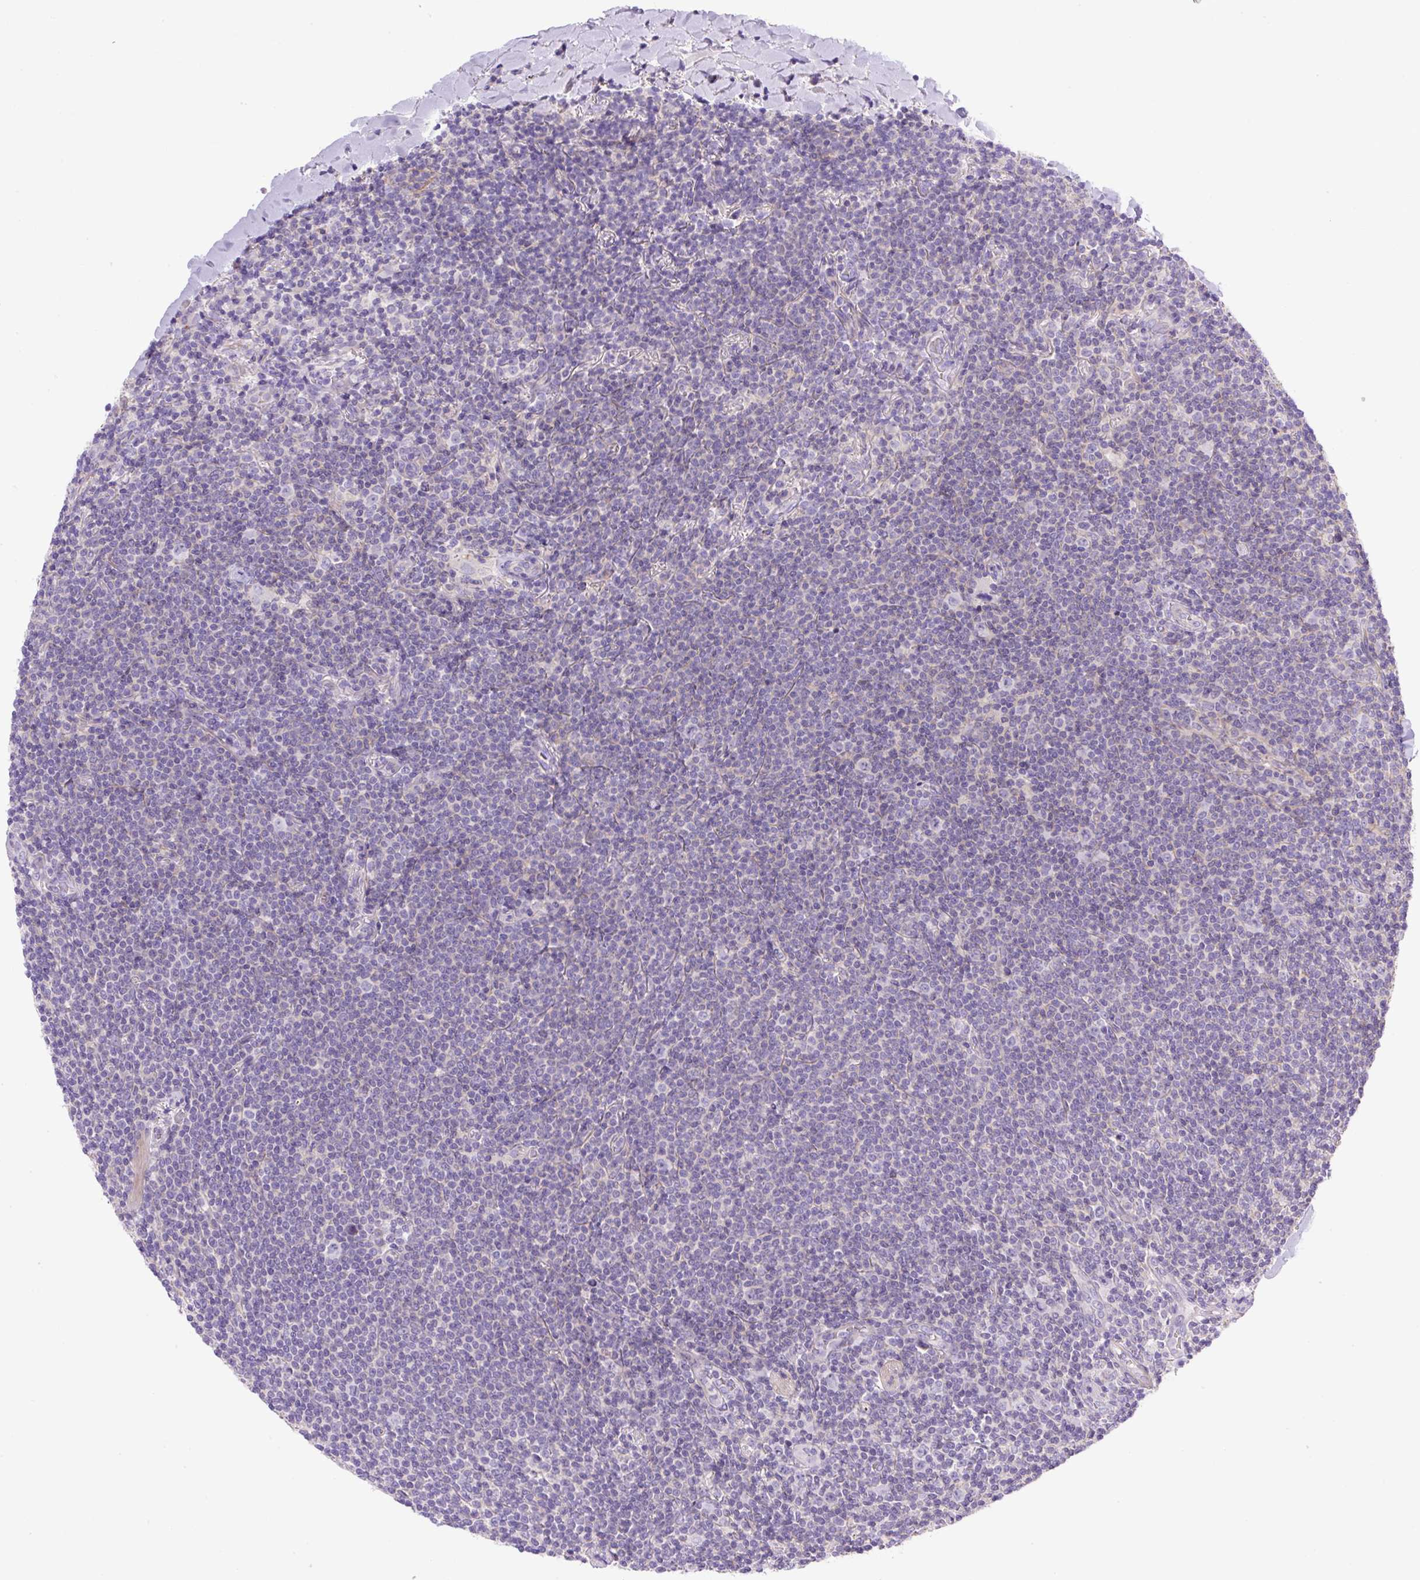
{"staining": {"intensity": "negative", "quantity": "none", "location": "none"}, "tissue": "lymphoma", "cell_type": "Tumor cells", "image_type": "cancer", "snomed": [{"axis": "morphology", "description": "Malignant lymphoma, non-Hodgkin's type, Low grade"}, {"axis": "topography", "description": "Lung"}], "caption": "Tumor cells are negative for protein expression in human malignant lymphoma, non-Hodgkin's type (low-grade).", "gene": "NPTN", "patient": {"sex": "female", "age": 71}}